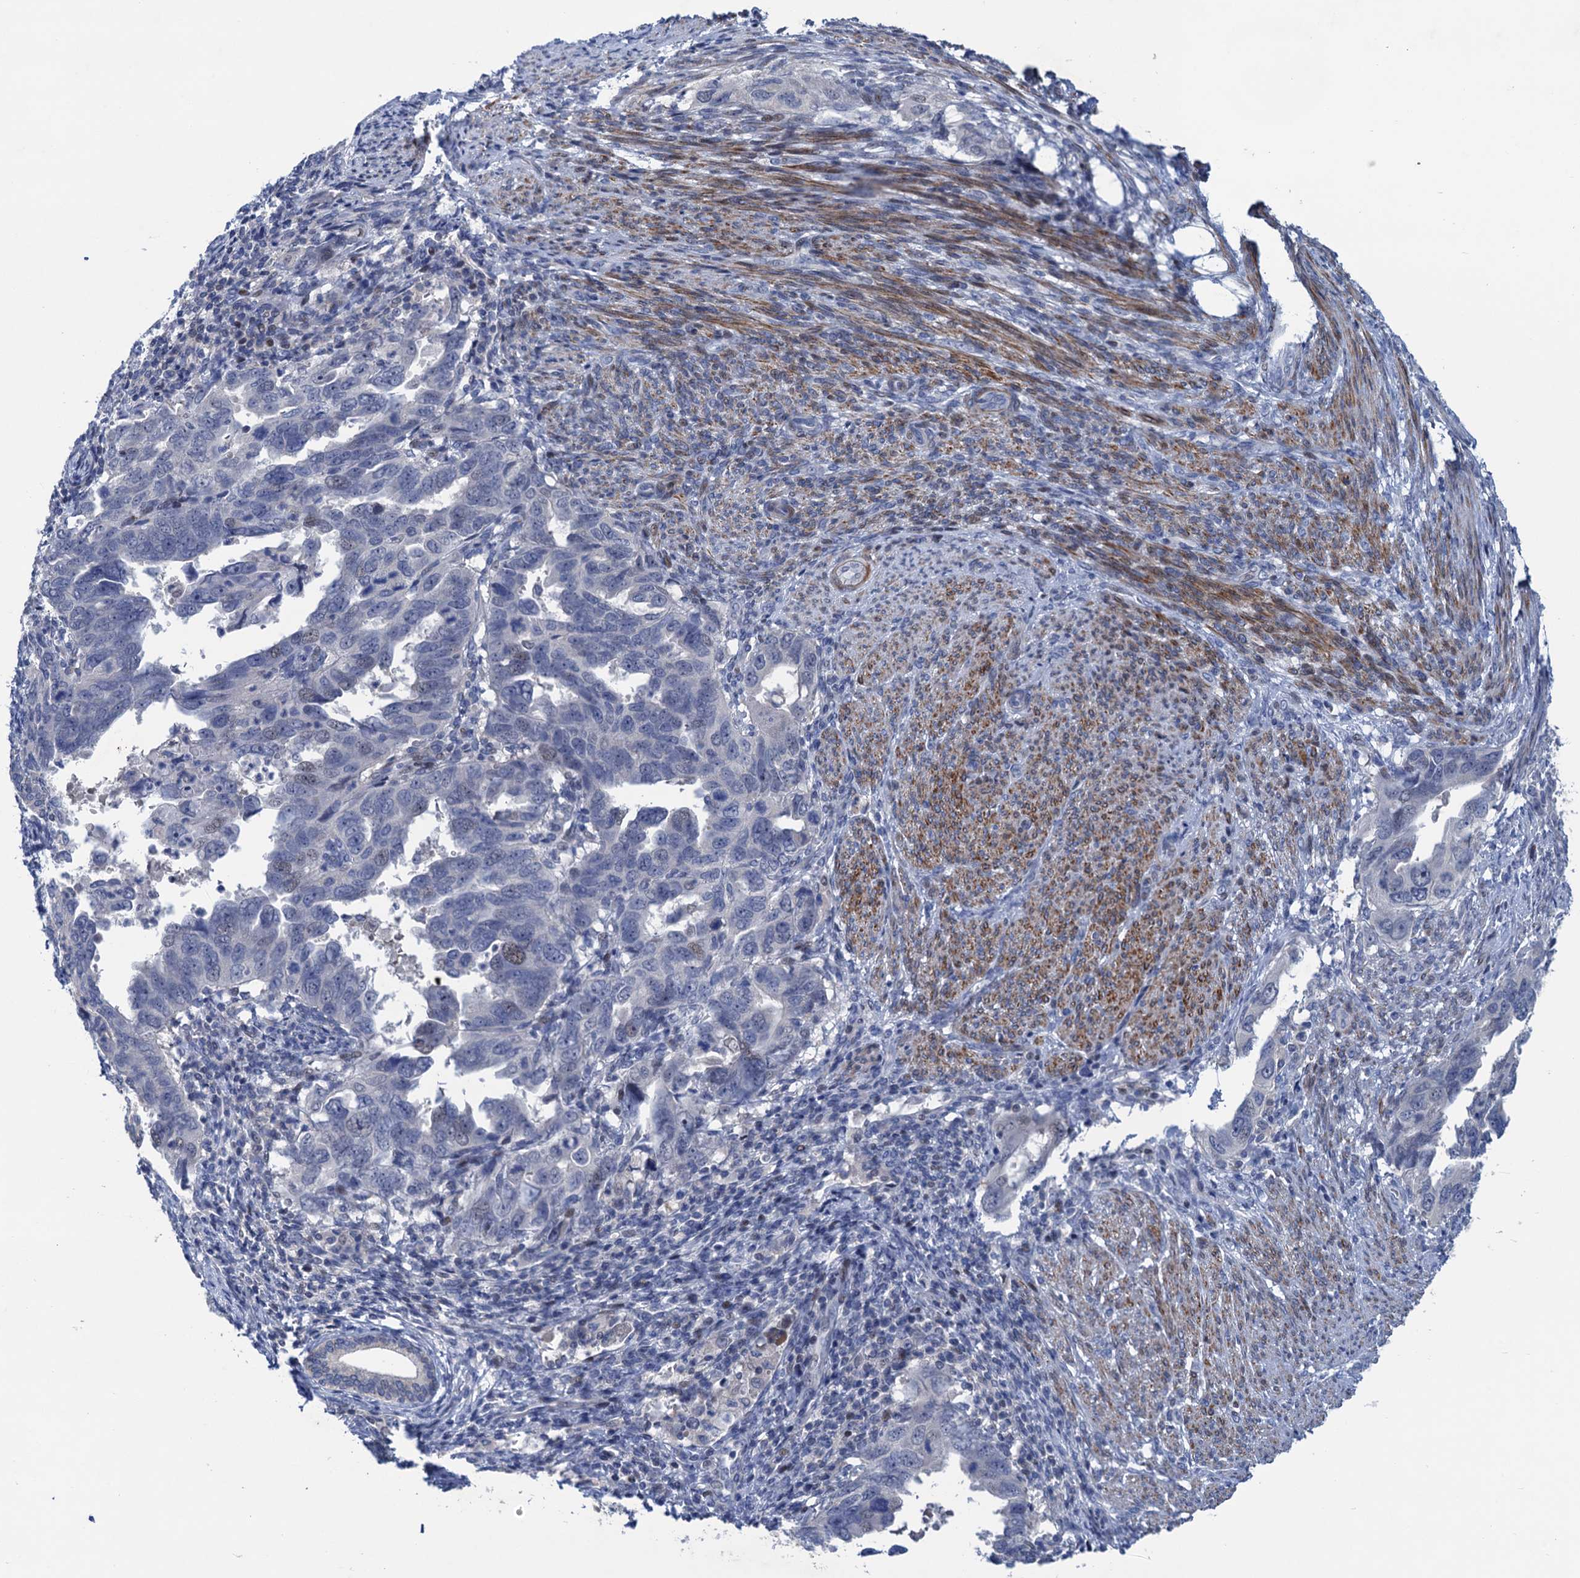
{"staining": {"intensity": "weak", "quantity": "<25%", "location": "nuclear"}, "tissue": "endometrial cancer", "cell_type": "Tumor cells", "image_type": "cancer", "snomed": [{"axis": "morphology", "description": "Adenocarcinoma, NOS"}, {"axis": "topography", "description": "Endometrium"}], "caption": "The micrograph shows no significant staining in tumor cells of adenocarcinoma (endometrial).", "gene": "ESYT3", "patient": {"sex": "female", "age": 65}}